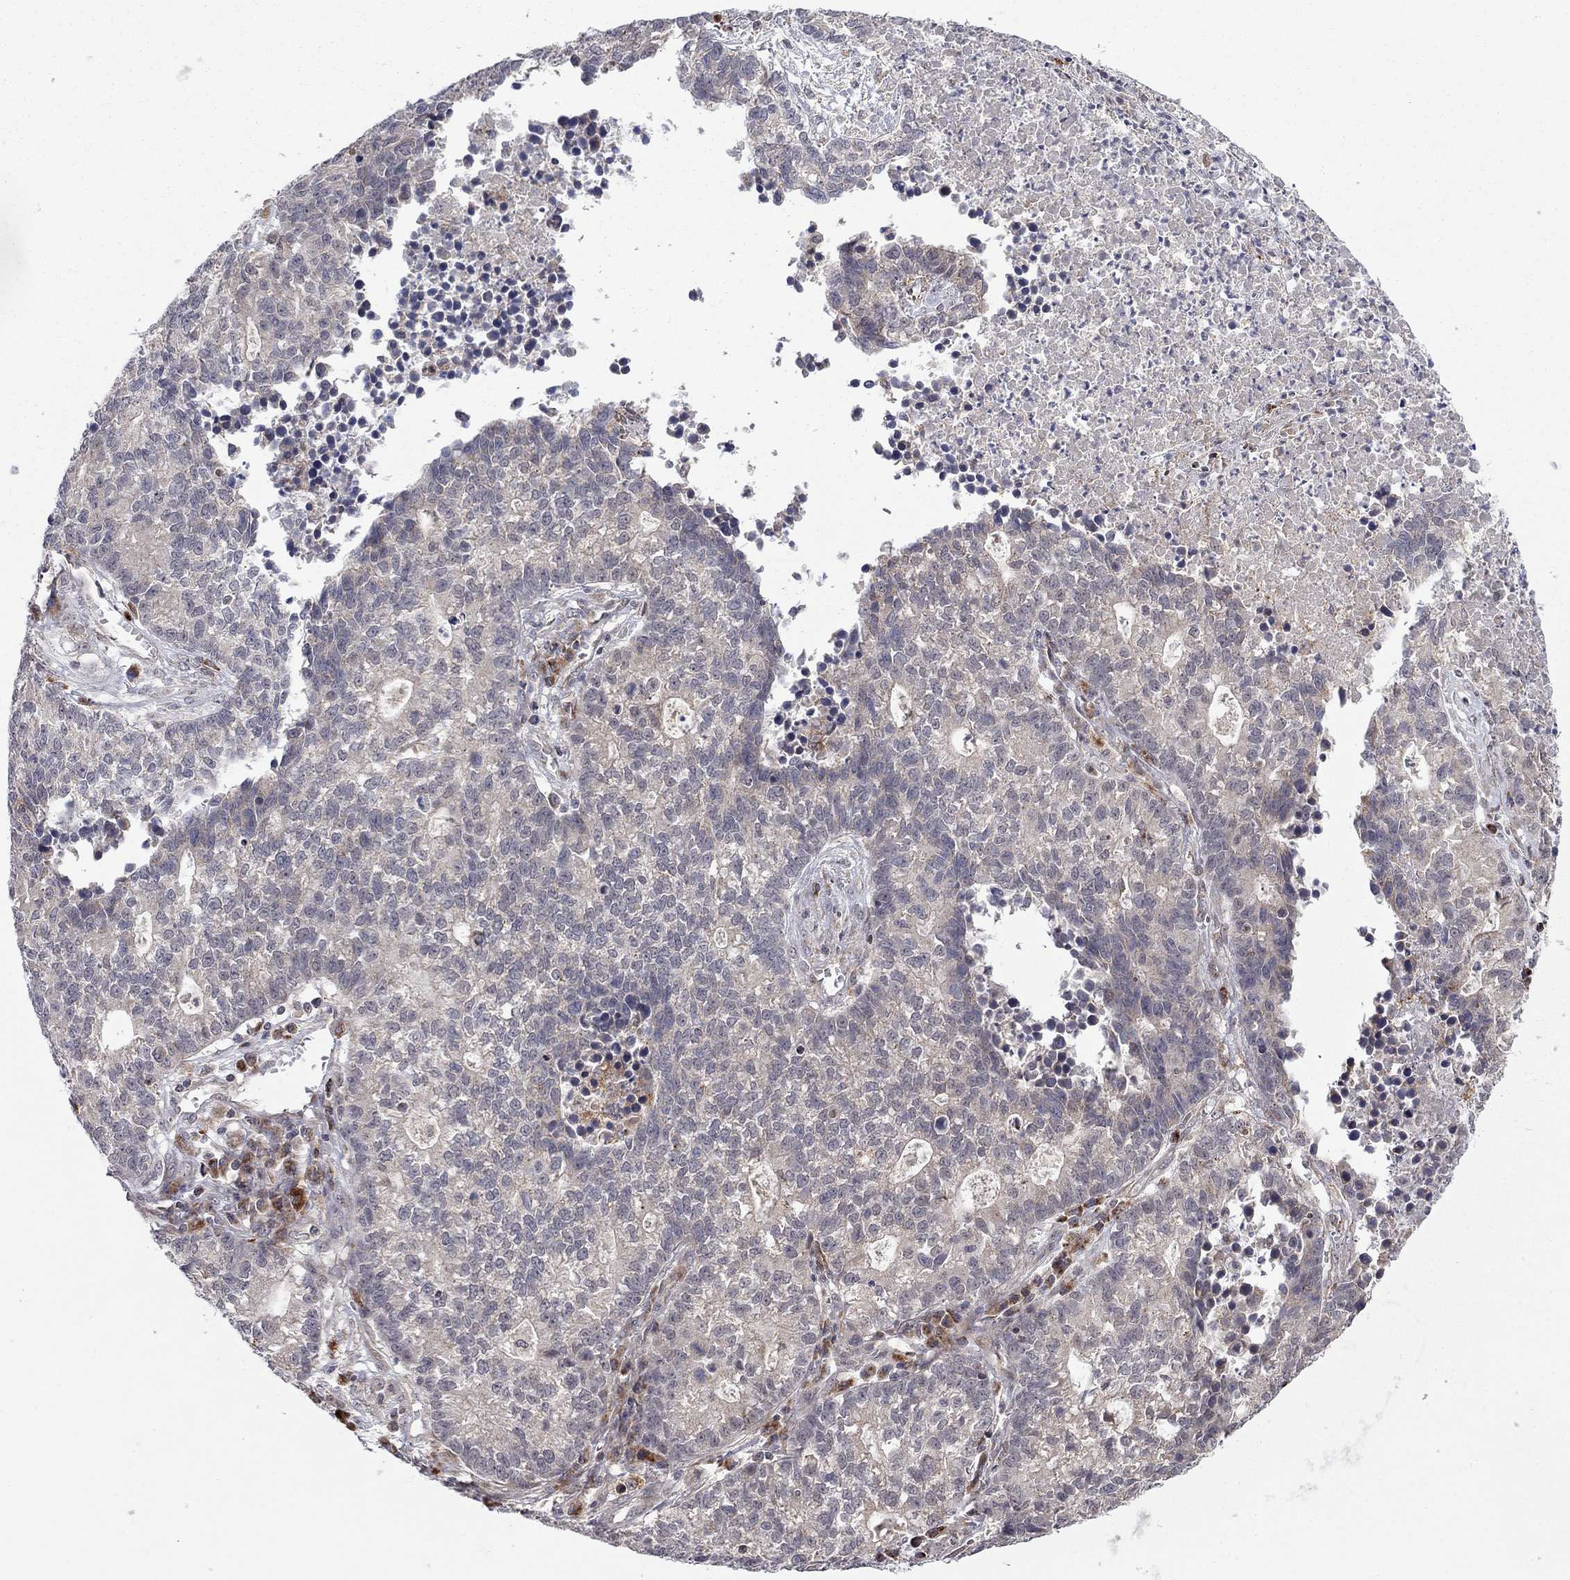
{"staining": {"intensity": "negative", "quantity": "none", "location": "none"}, "tissue": "lung cancer", "cell_type": "Tumor cells", "image_type": "cancer", "snomed": [{"axis": "morphology", "description": "Adenocarcinoma, NOS"}, {"axis": "topography", "description": "Lung"}], "caption": "There is no significant expression in tumor cells of adenocarcinoma (lung).", "gene": "IDS", "patient": {"sex": "male", "age": 57}}